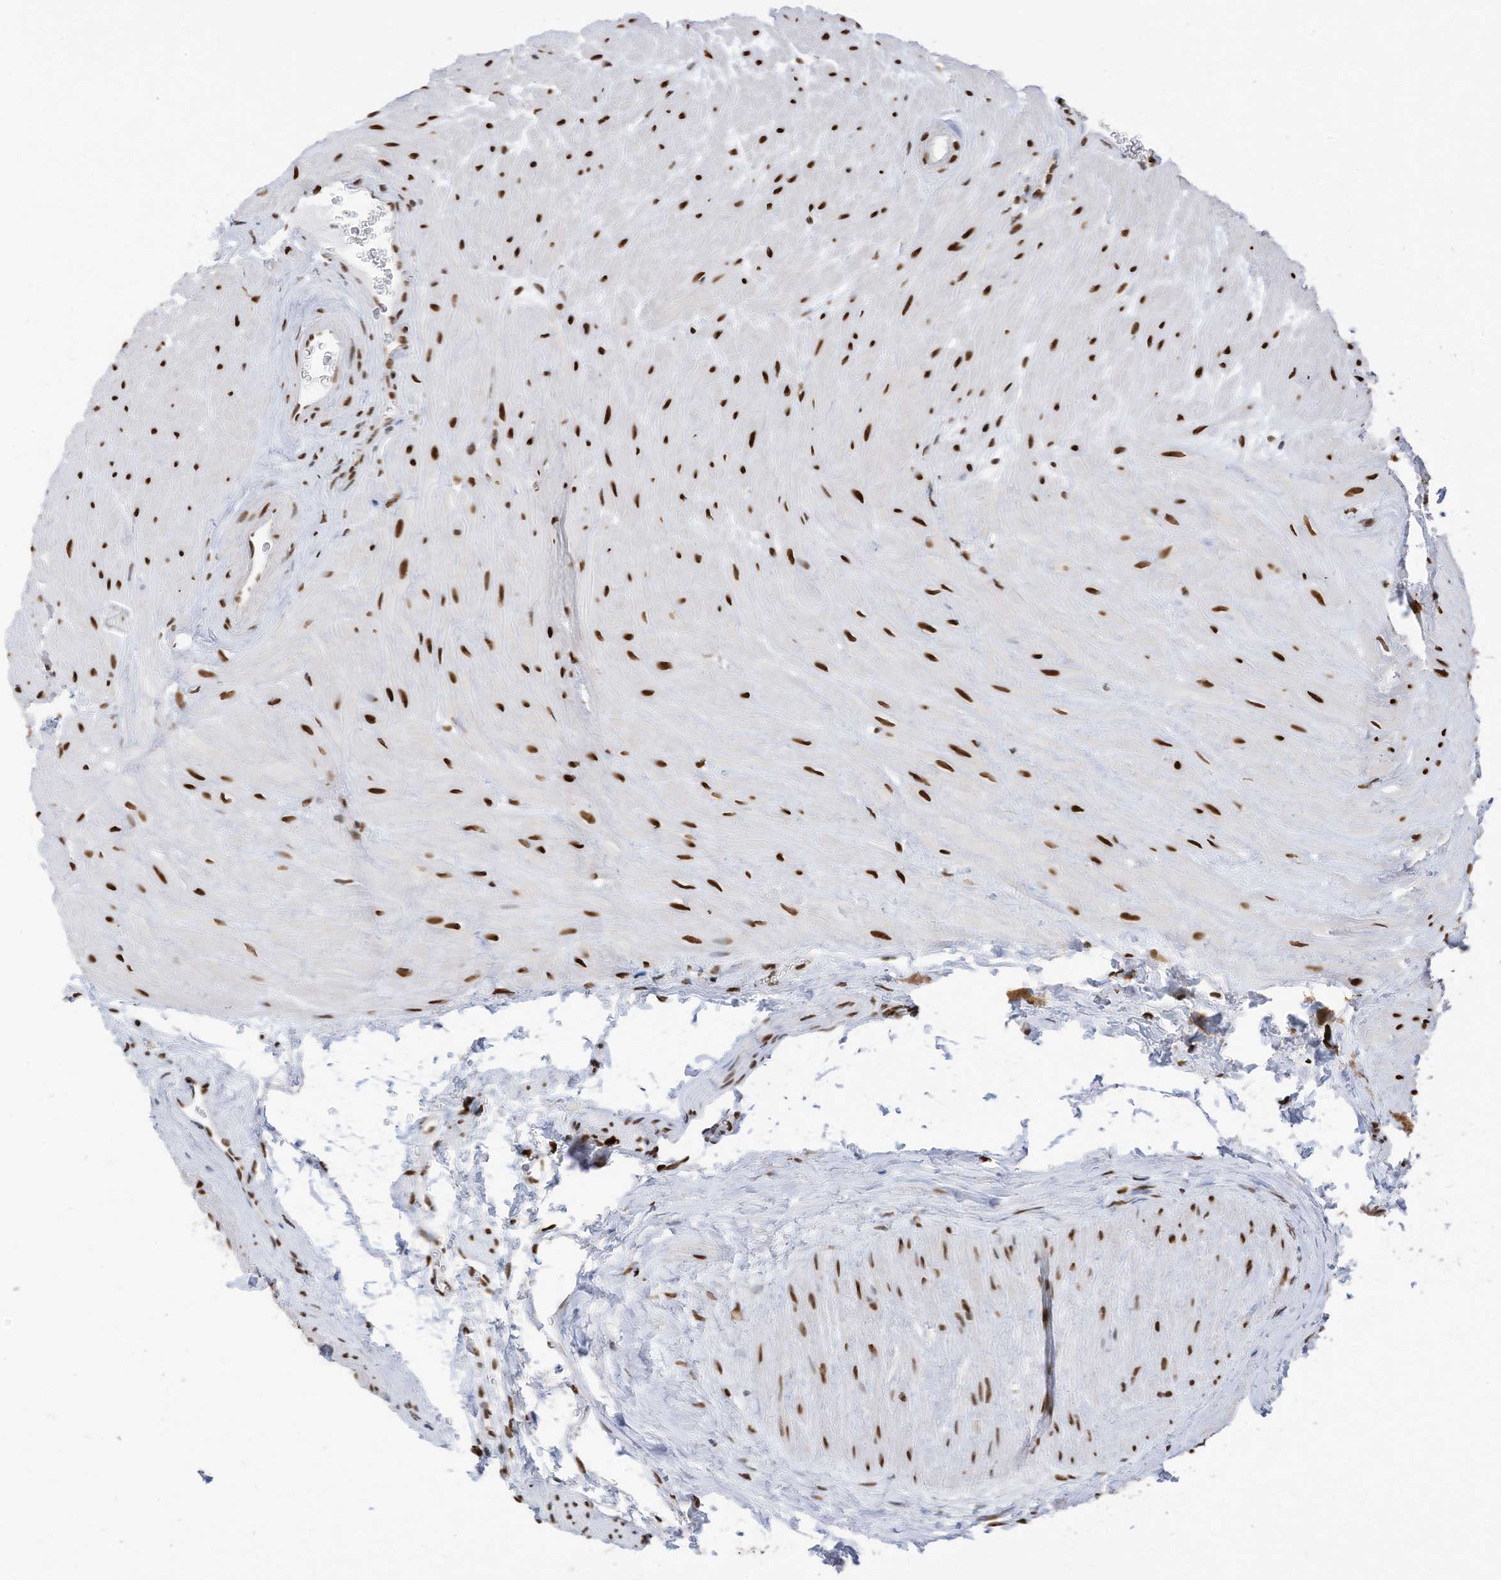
{"staining": {"intensity": "strong", "quantity": ">75%", "location": "nuclear"}, "tissue": "seminal vesicle", "cell_type": "Glandular cells", "image_type": "normal", "snomed": [{"axis": "morphology", "description": "Normal tissue, NOS"}, {"axis": "topography", "description": "Prostate"}, {"axis": "topography", "description": "Seminal veicle"}], "caption": "A high-resolution image shows immunohistochemistry staining of normal seminal vesicle, which demonstrates strong nuclear expression in approximately >75% of glandular cells.", "gene": "KHSRP", "patient": {"sex": "male", "age": 59}}